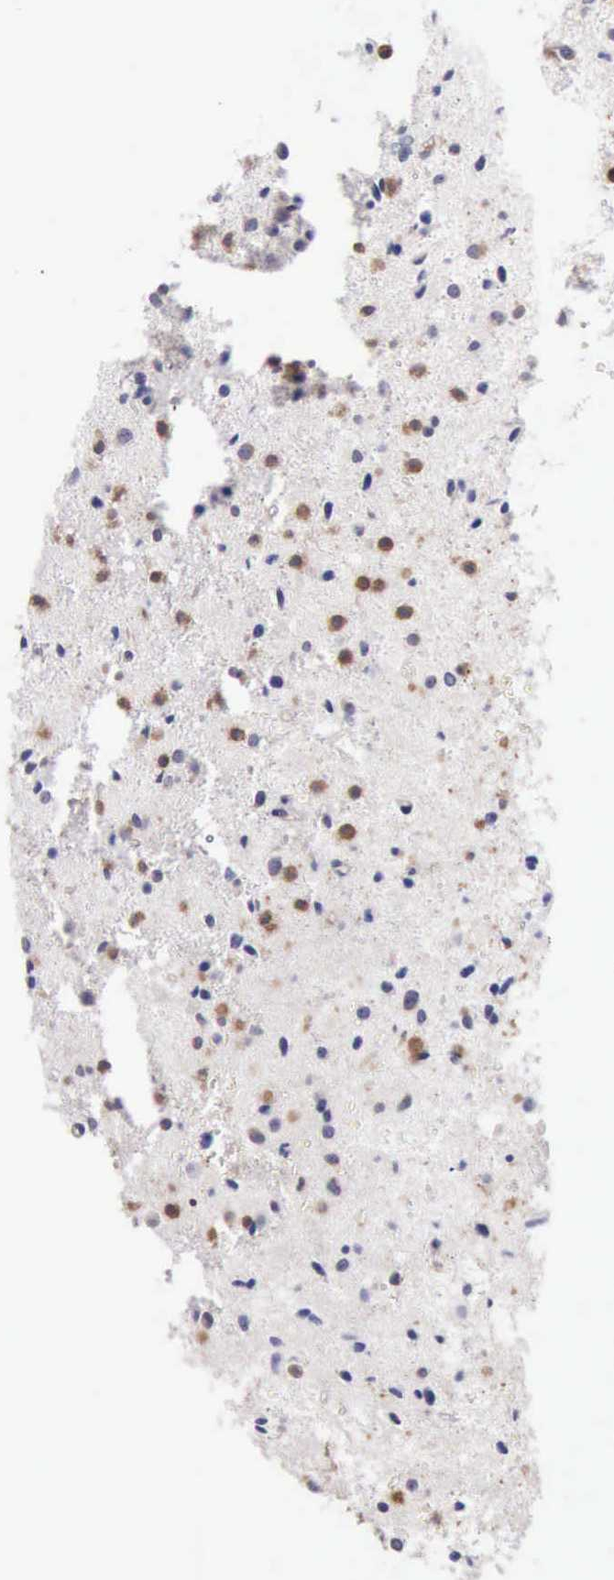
{"staining": {"intensity": "weak", "quantity": "<25%", "location": "cytoplasmic/membranous"}, "tissue": "glioma", "cell_type": "Tumor cells", "image_type": "cancer", "snomed": [{"axis": "morphology", "description": "Glioma, malignant, Low grade"}, {"axis": "topography", "description": "Brain"}], "caption": "Immunohistochemistry (IHC) of glioma reveals no expression in tumor cells. (Immunohistochemistry (IHC), brightfield microscopy, high magnification).", "gene": "SASH3", "patient": {"sex": "female", "age": 46}}